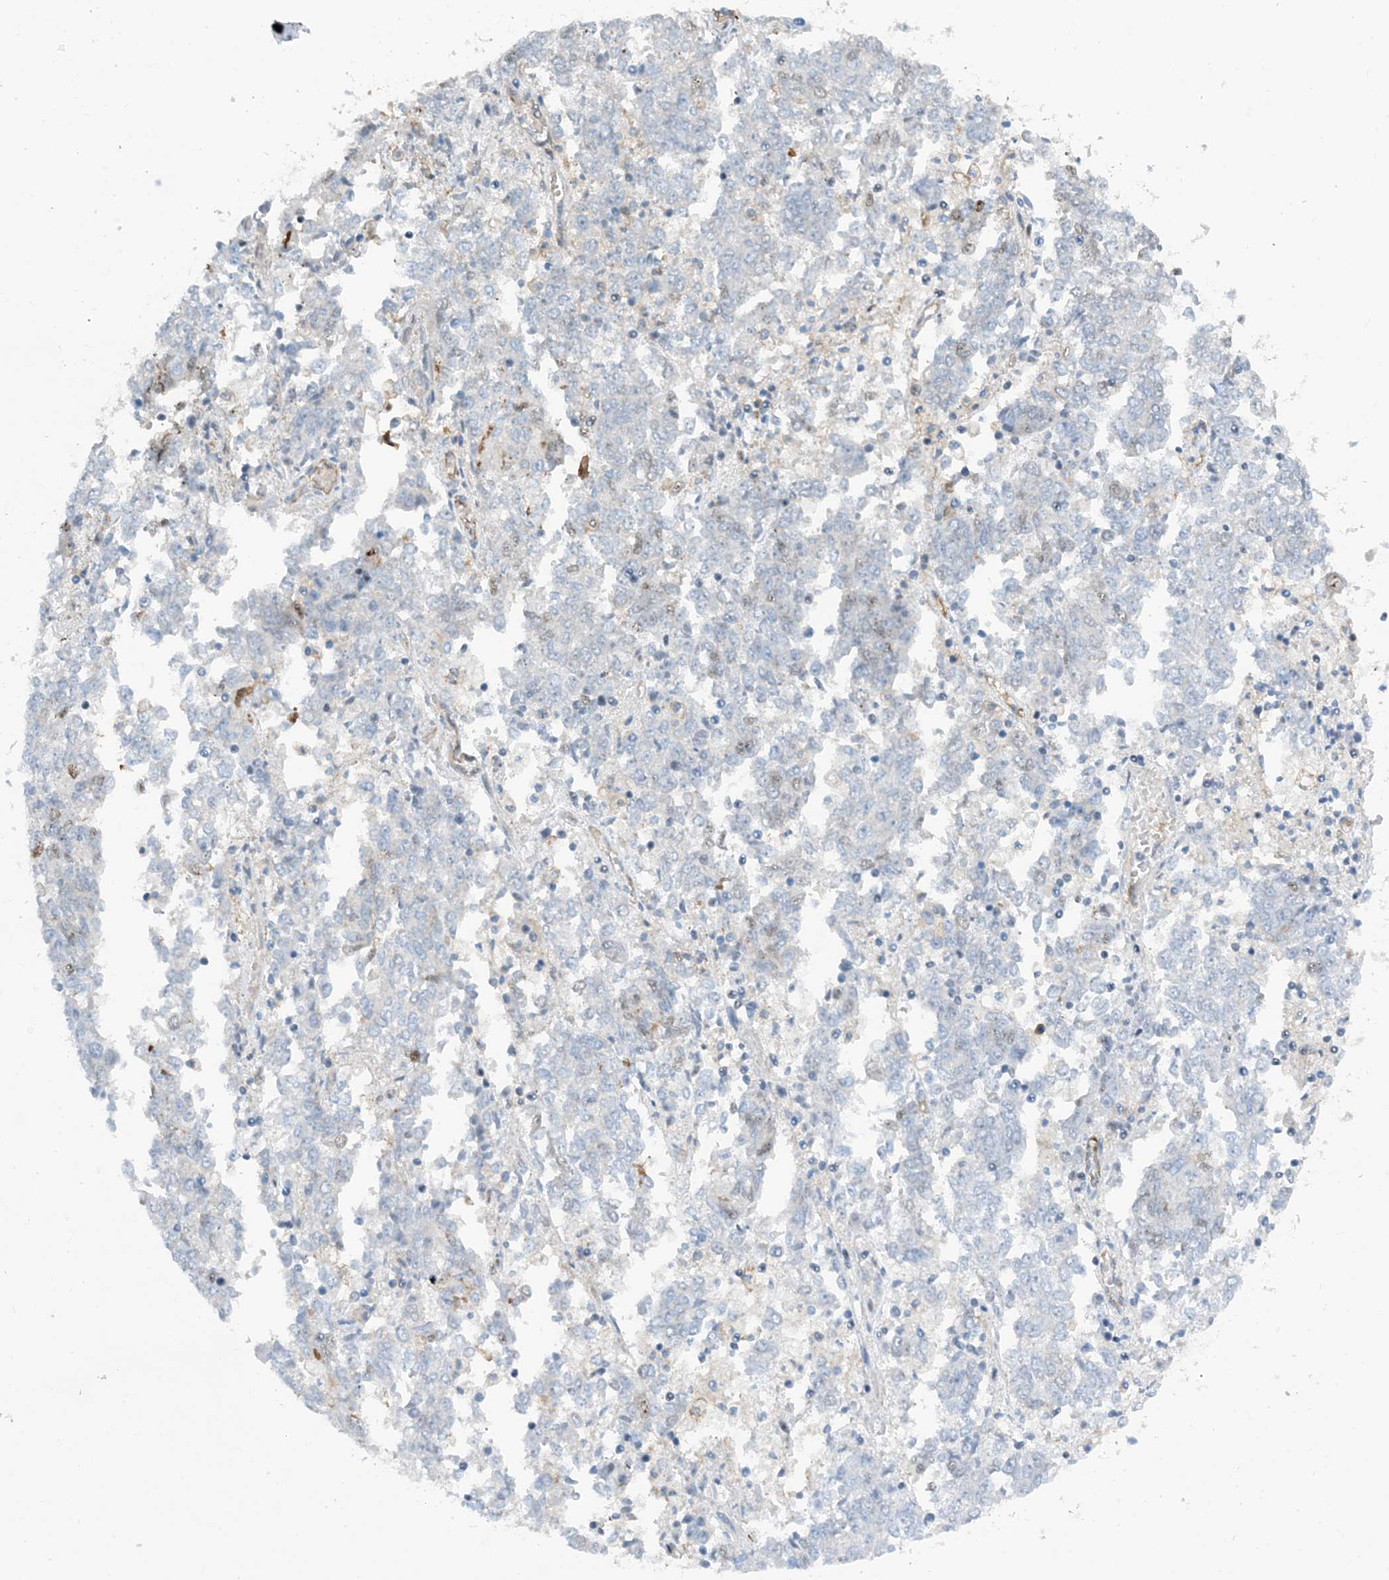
{"staining": {"intensity": "moderate", "quantity": "<25%", "location": "nuclear"}, "tissue": "endometrial cancer", "cell_type": "Tumor cells", "image_type": "cancer", "snomed": [{"axis": "morphology", "description": "Adenocarcinoma, NOS"}, {"axis": "topography", "description": "Endometrium"}], "caption": "A micrograph of human adenocarcinoma (endometrial) stained for a protein displays moderate nuclear brown staining in tumor cells.", "gene": "HEMK1", "patient": {"sex": "female", "age": 80}}